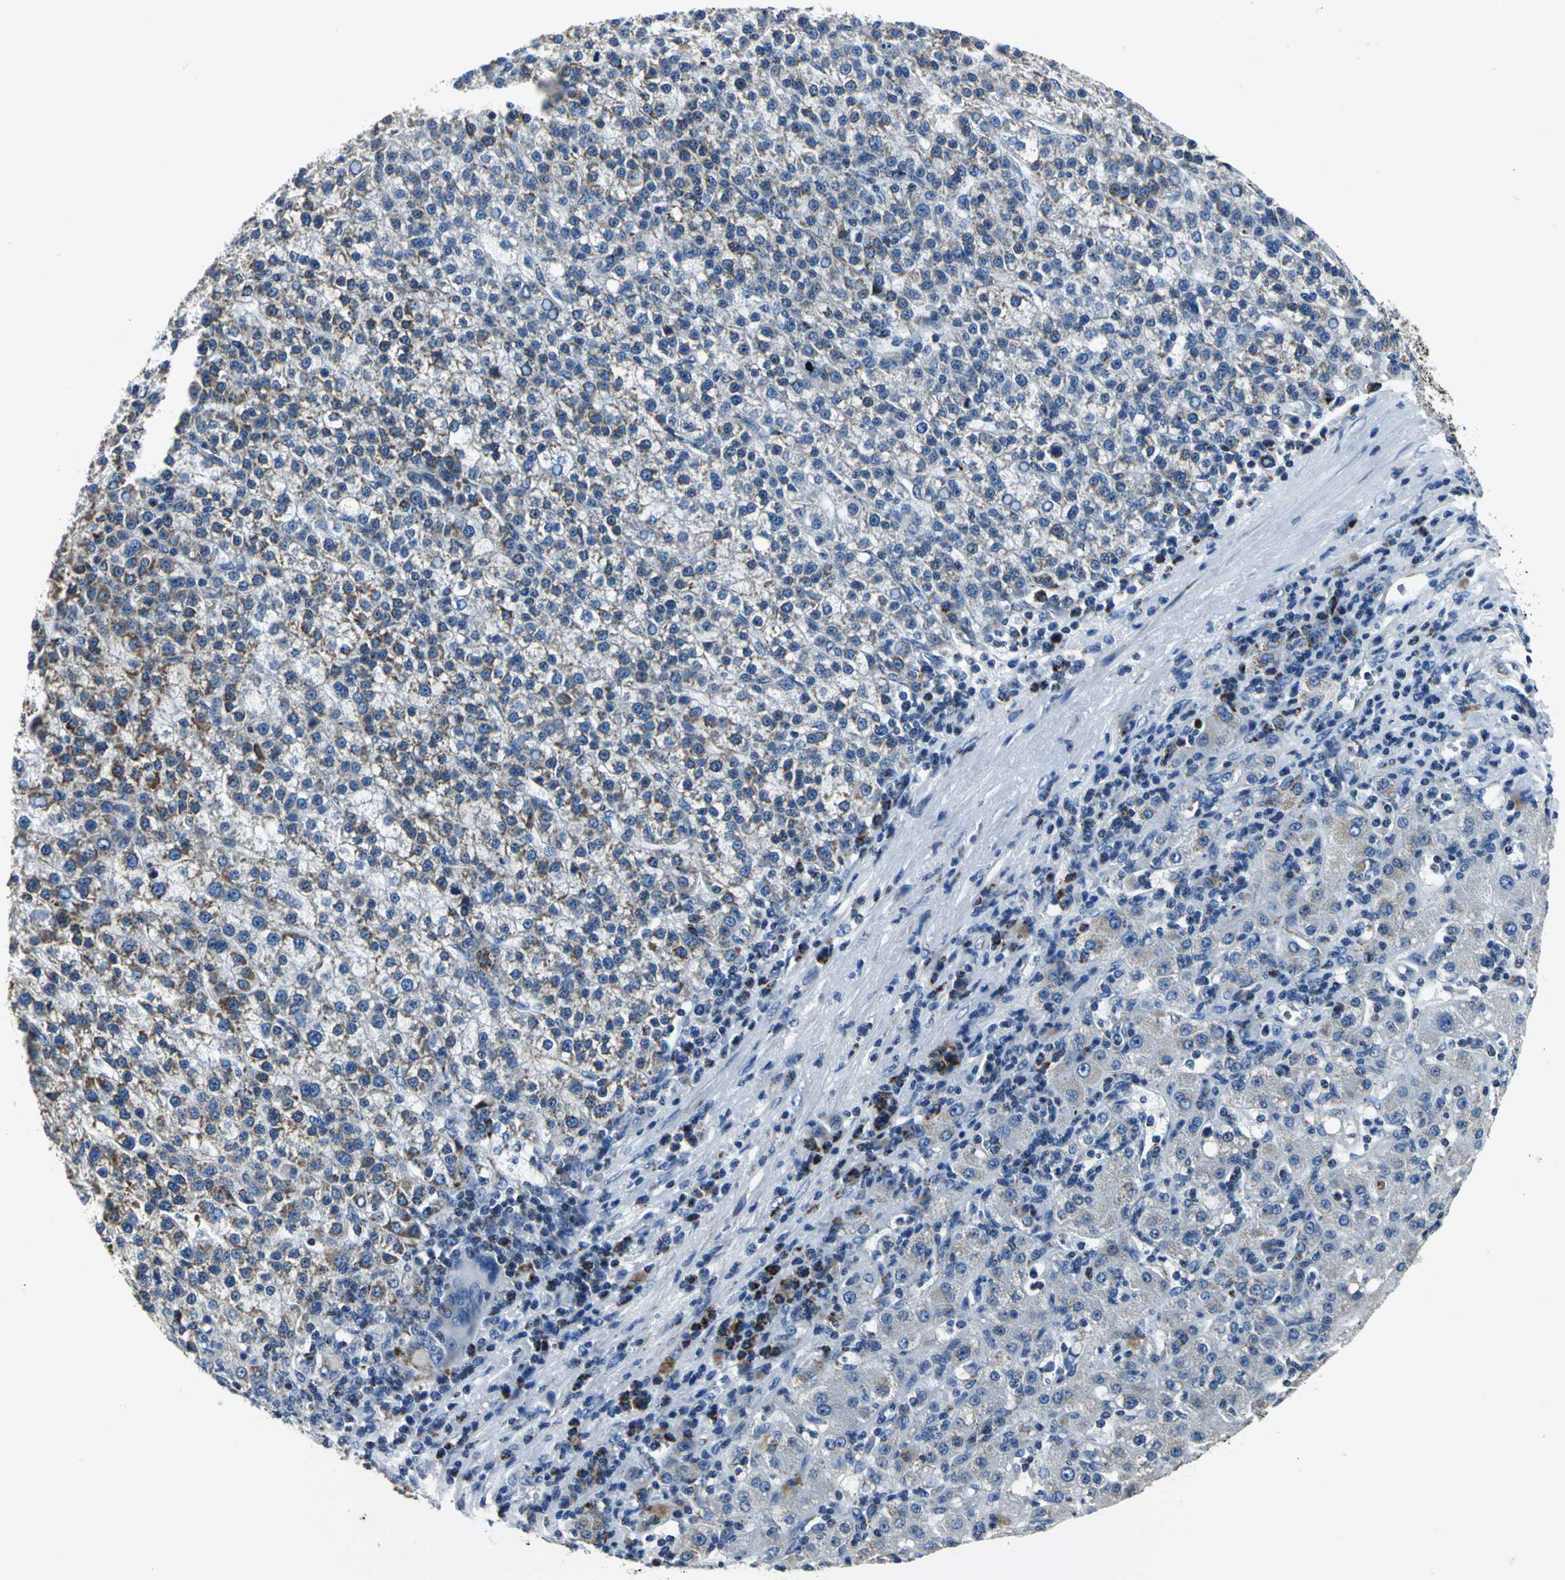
{"staining": {"intensity": "weak", "quantity": ">75%", "location": "cytoplasmic/membranous"}, "tissue": "liver cancer", "cell_type": "Tumor cells", "image_type": "cancer", "snomed": [{"axis": "morphology", "description": "Carcinoma, Hepatocellular, NOS"}, {"axis": "topography", "description": "Liver"}], "caption": "An image showing weak cytoplasmic/membranous positivity in about >75% of tumor cells in liver hepatocellular carcinoma, as visualized by brown immunohistochemical staining.", "gene": "IFI6", "patient": {"sex": "female", "age": 58}}